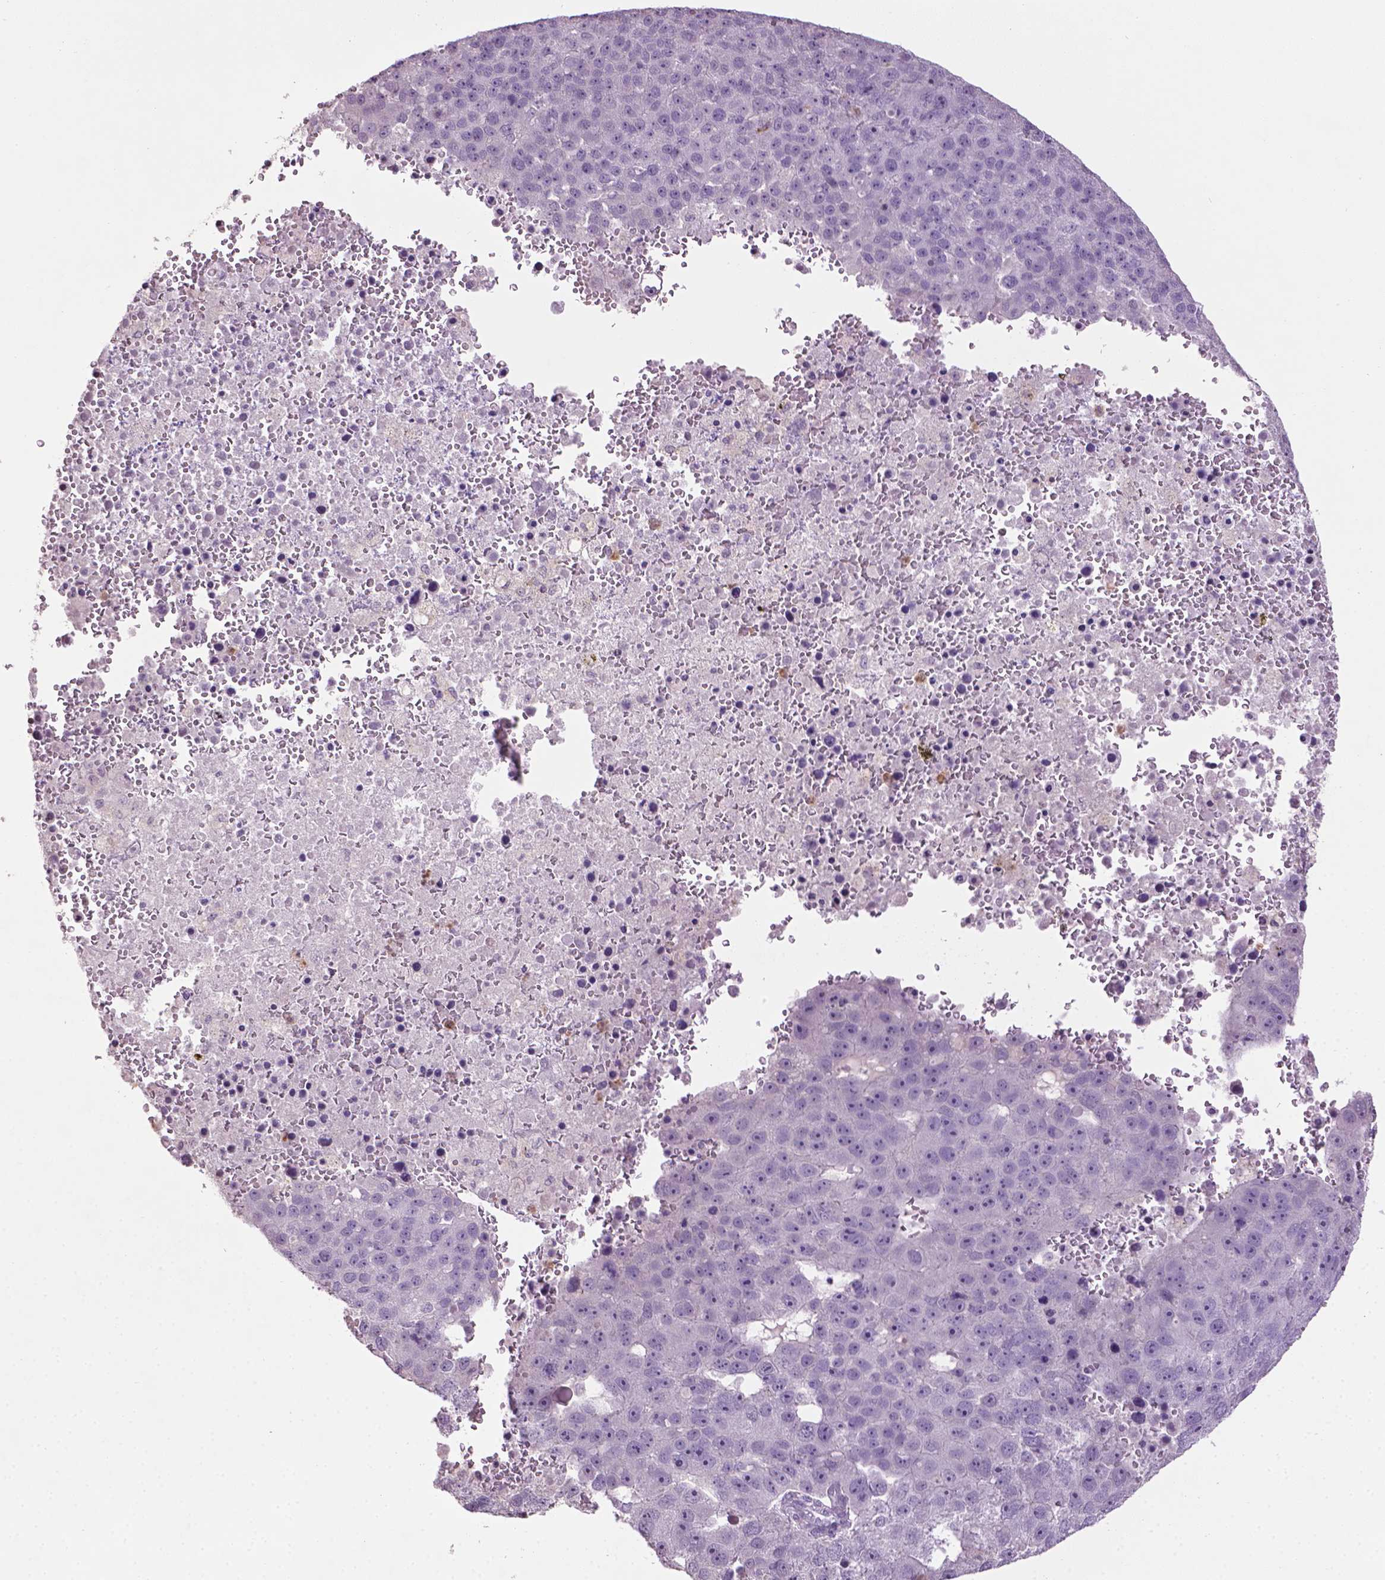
{"staining": {"intensity": "negative", "quantity": "none", "location": "none"}, "tissue": "pancreatic cancer", "cell_type": "Tumor cells", "image_type": "cancer", "snomed": [{"axis": "morphology", "description": "Adenocarcinoma, NOS"}, {"axis": "topography", "description": "Pancreas"}], "caption": "Immunohistochemistry photomicrograph of neoplastic tissue: adenocarcinoma (pancreatic) stained with DAB (3,3'-diaminobenzidine) displays no significant protein staining in tumor cells.", "gene": "NTNG2", "patient": {"sex": "female", "age": 61}}